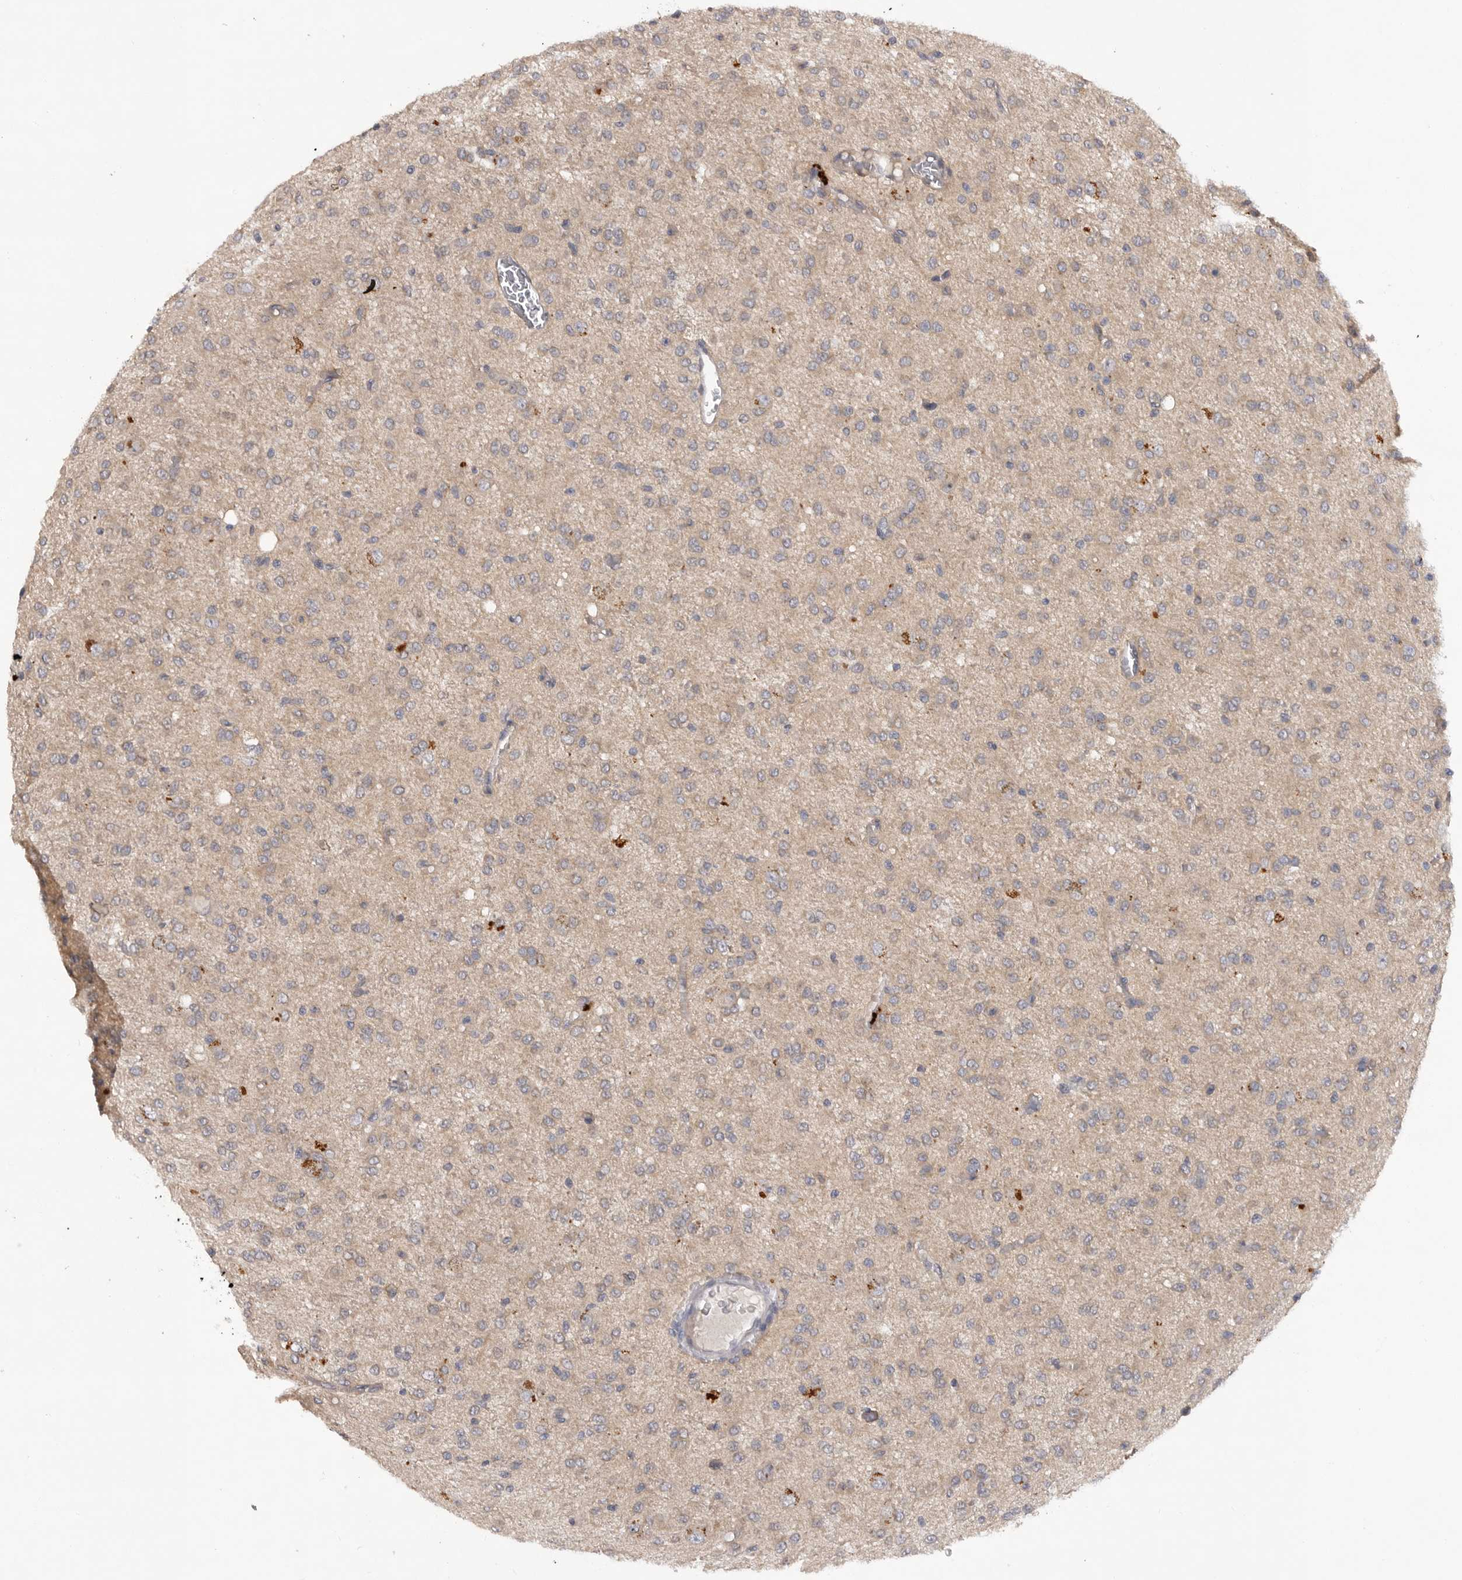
{"staining": {"intensity": "negative", "quantity": "none", "location": "none"}, "tissue": "glioma", "cell_type": "Tumor cells", "image_type": "cancer", "snomed": [{"axis": "morphology", "description": "Glioma, malignant, High grade"}, {"axis": "topography", "description": "Brain"}], "caption": "Tumor cells show no significant protein staining in malignant glioma (high-grade).", "gene": "DHDDS", "patient": {"sex": "female", "age": 59}}